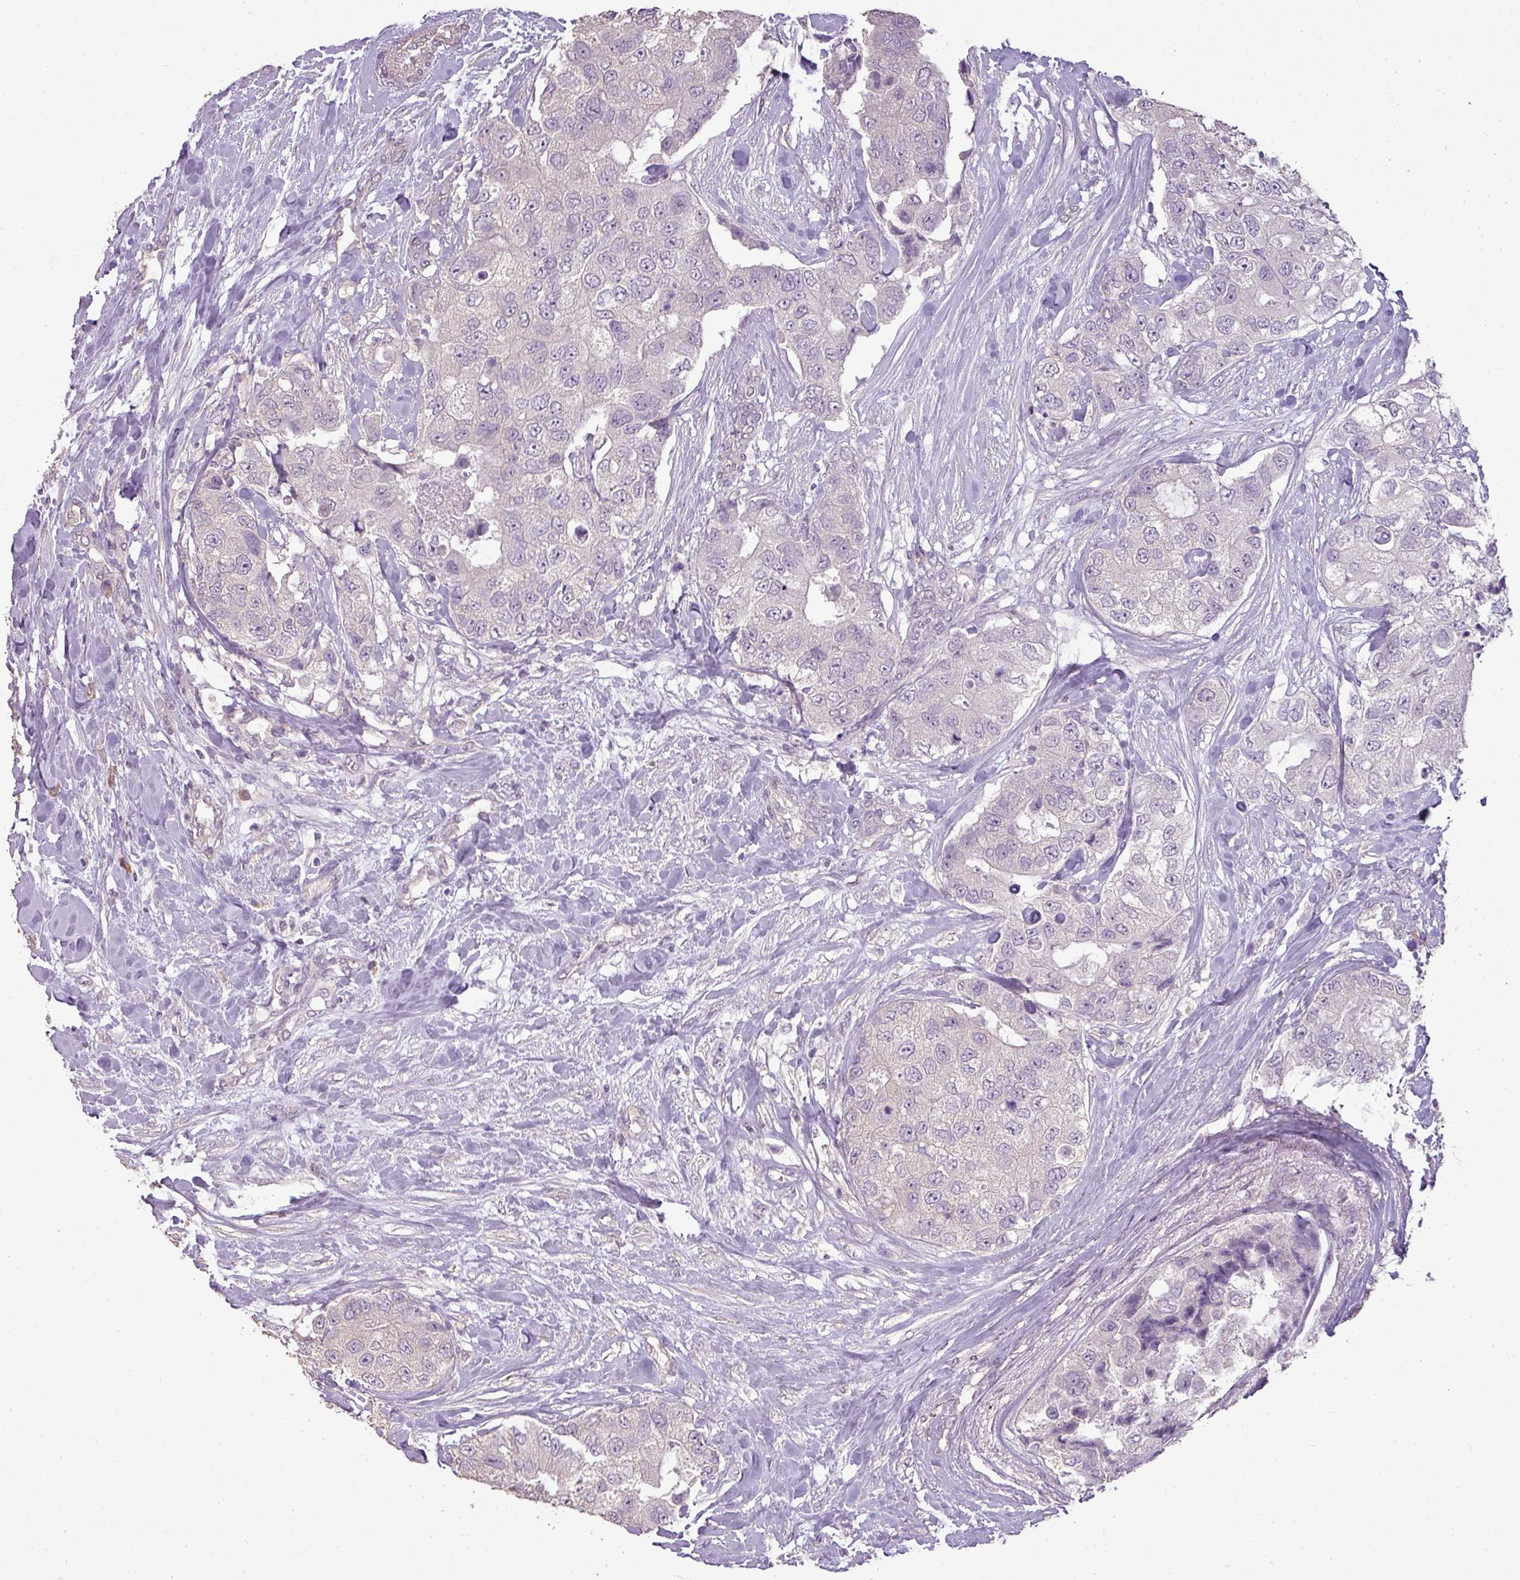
{"staining": {"intensity": "negative", "quantity": "none", "location": "none"}, "tissue": "breast cancer", "cell_type": "Tumor cells", "image_type": "cancer", "snomed": [{"axis": "morphology", "description": "Duct carcinoma"}, {"axis": "topography", "description": "Breast"}], "caption": "Breast cancer stained for a protein using immunohistochemistry (IHC) displays no staining tumor cells.", "gene": "LY9", "patient": {"sex": "female", "age": 62}}